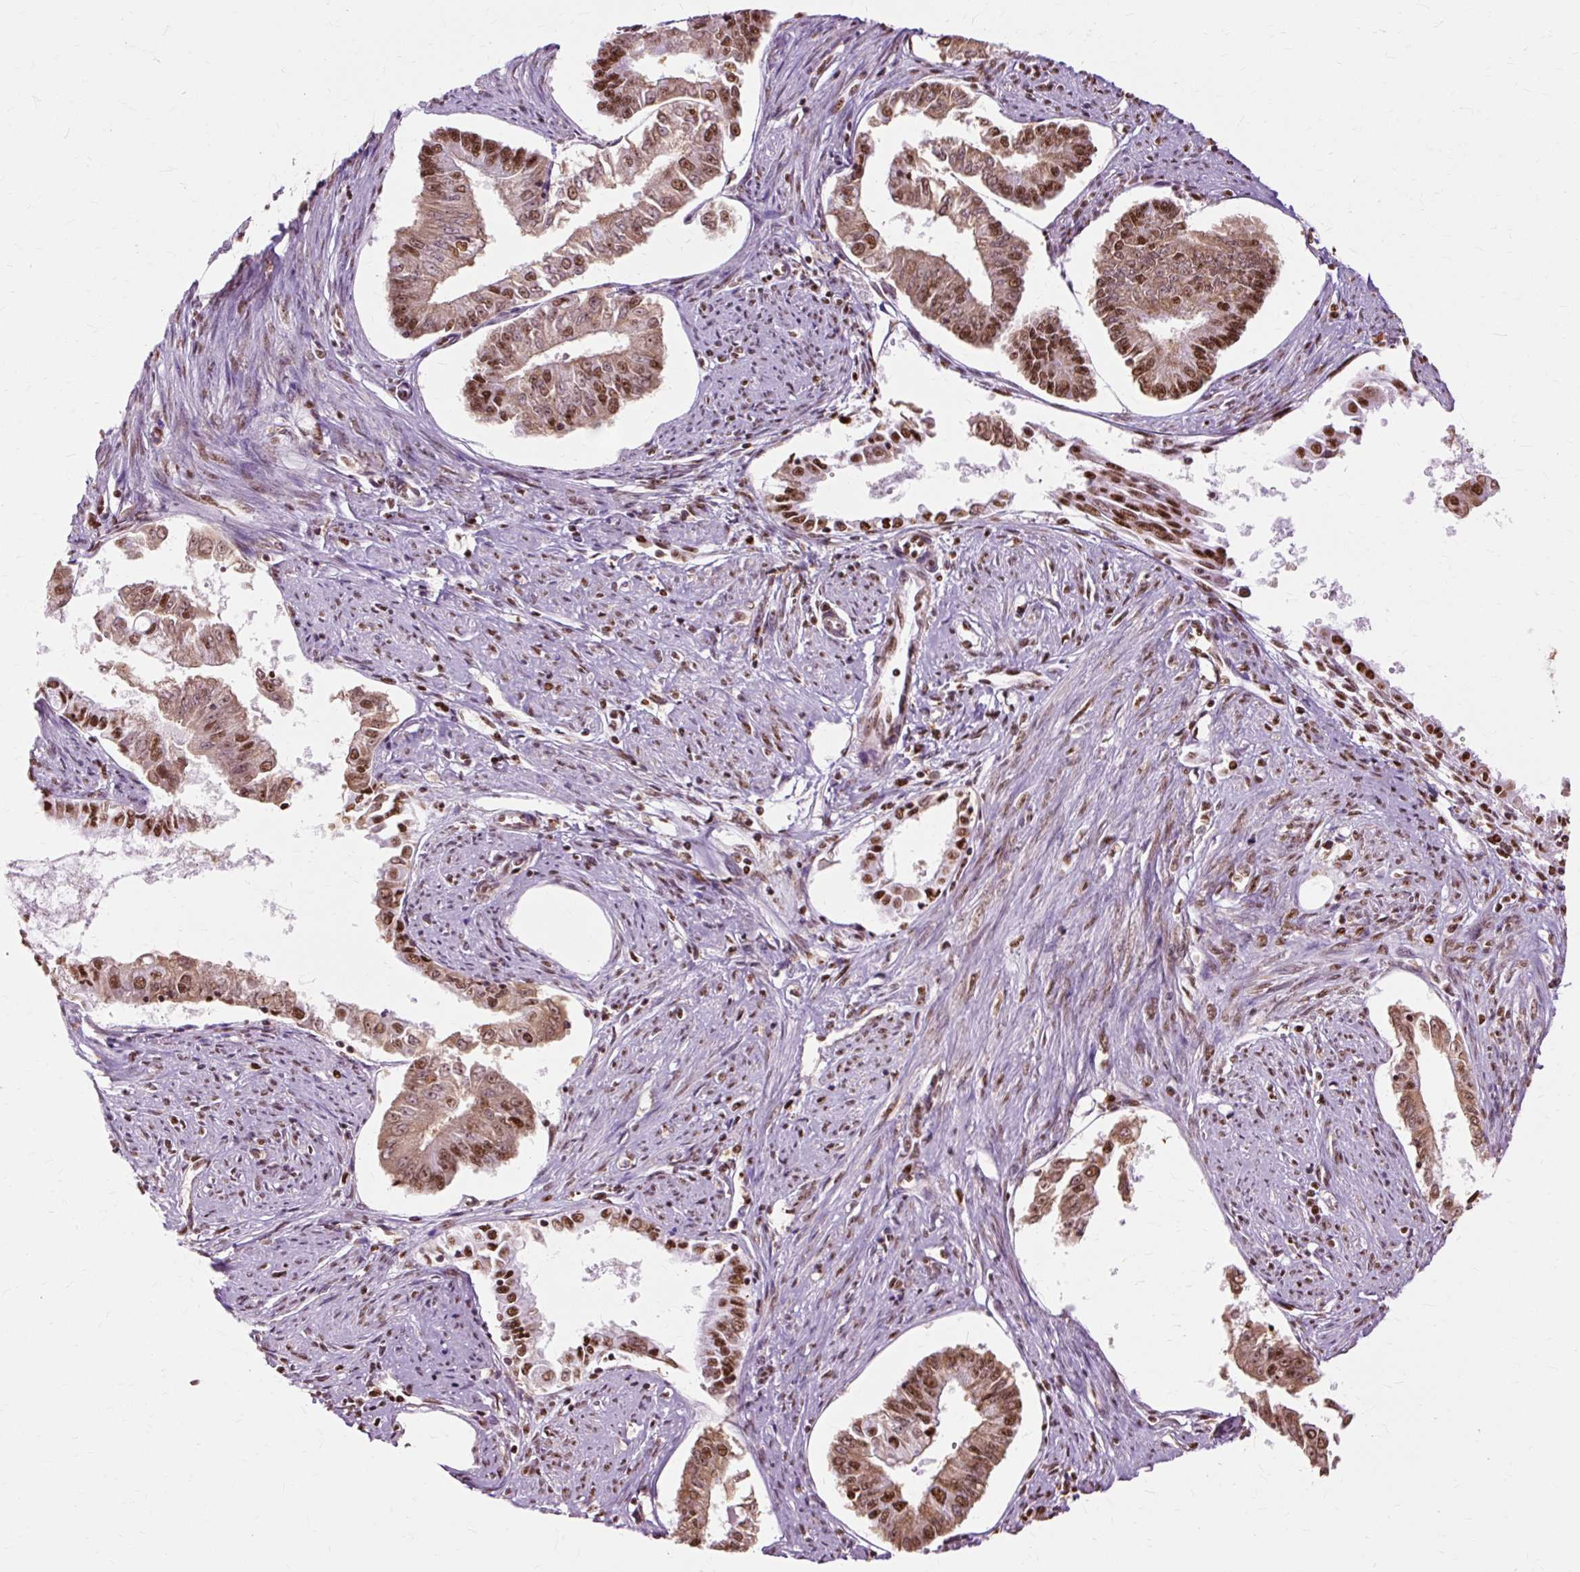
{"staining": {"intensity": "strong", "quantity": ">75%", "location": "cytoplasmic/membranous,nuclear"}, "tissue": "endometrial cancer", "cell_type": "Tumor cells", "image_type": "cancer", "snomed": [{"axis": "morphology", "description": "Adenocarcinoma, NOS"}, {"axis": "topography", "description": "Endometrium"}], "caption": "A high-resolution micrograph shows immunohistochemistry staining of endometrial cancer (adenocarcinoma), which shows strong cytoplasmic/membranous and nuclear expression in about >75% of tumor cells.", "gene": "XRCC6", "patient": {"sex": "female", "age": 76}}